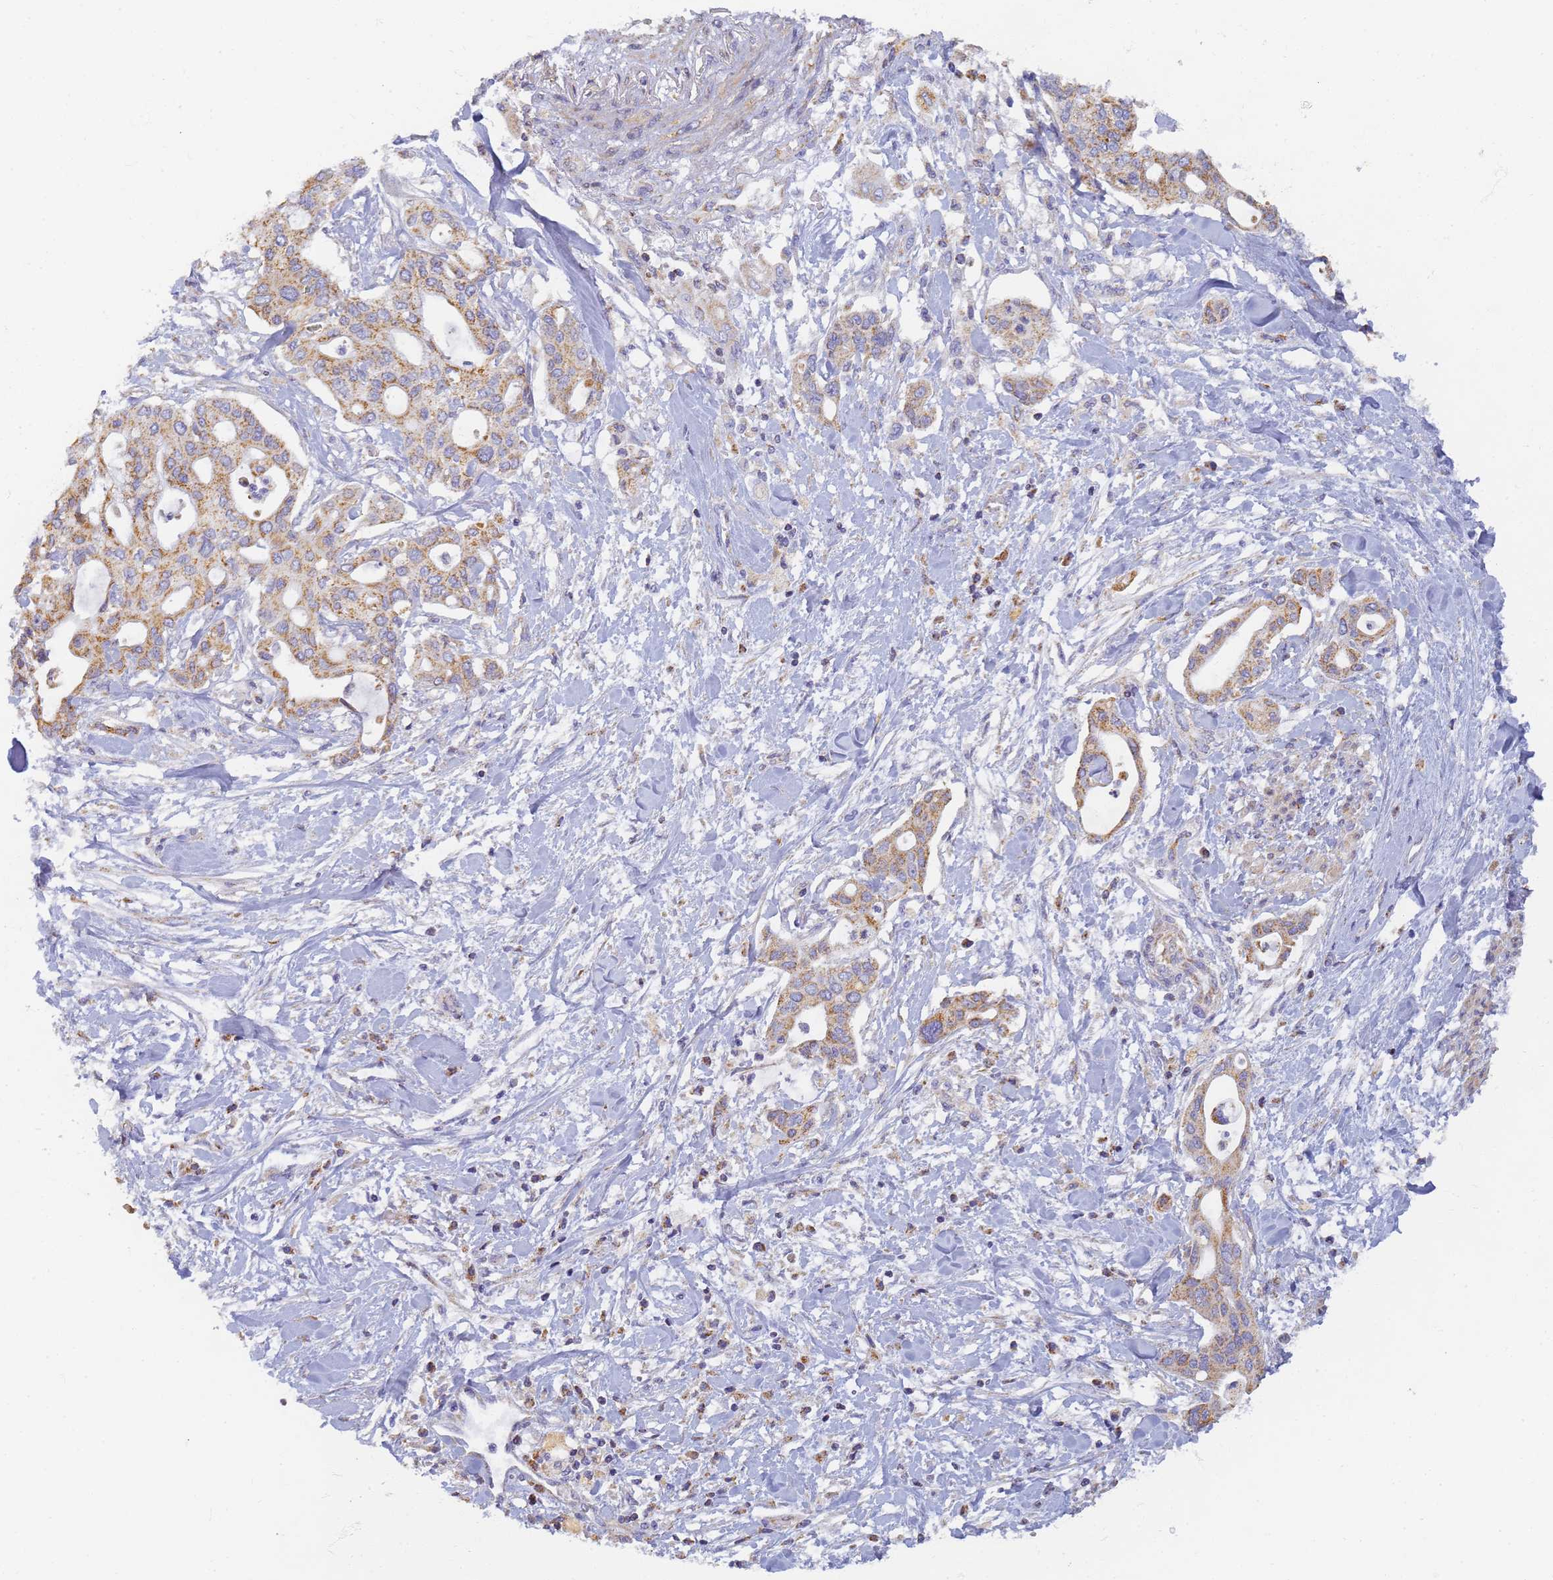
{"staining": {"intensity": "moderate", "quantity": ">75%", "location": "cytoplasmic/membranous"}, "tissue": "pancreatic cancer", "cell_type": "Tumor cells", "image_type": "cancer", "snomed": [{"axis": "morphology", "description": "Adenocarcinoma, NOS"}, {"axis": "topography", "description": "Pancreas"}], "caption": "There is medium levels of moderate cytoplasmic/membranous staining in tumor cells of pancreatic cancer (adenocarcinoma), as demonstrated by immunohistochemical staining (brown color).", "gene": "UTP23", "patient": {"sex": "male", "age": 46}}